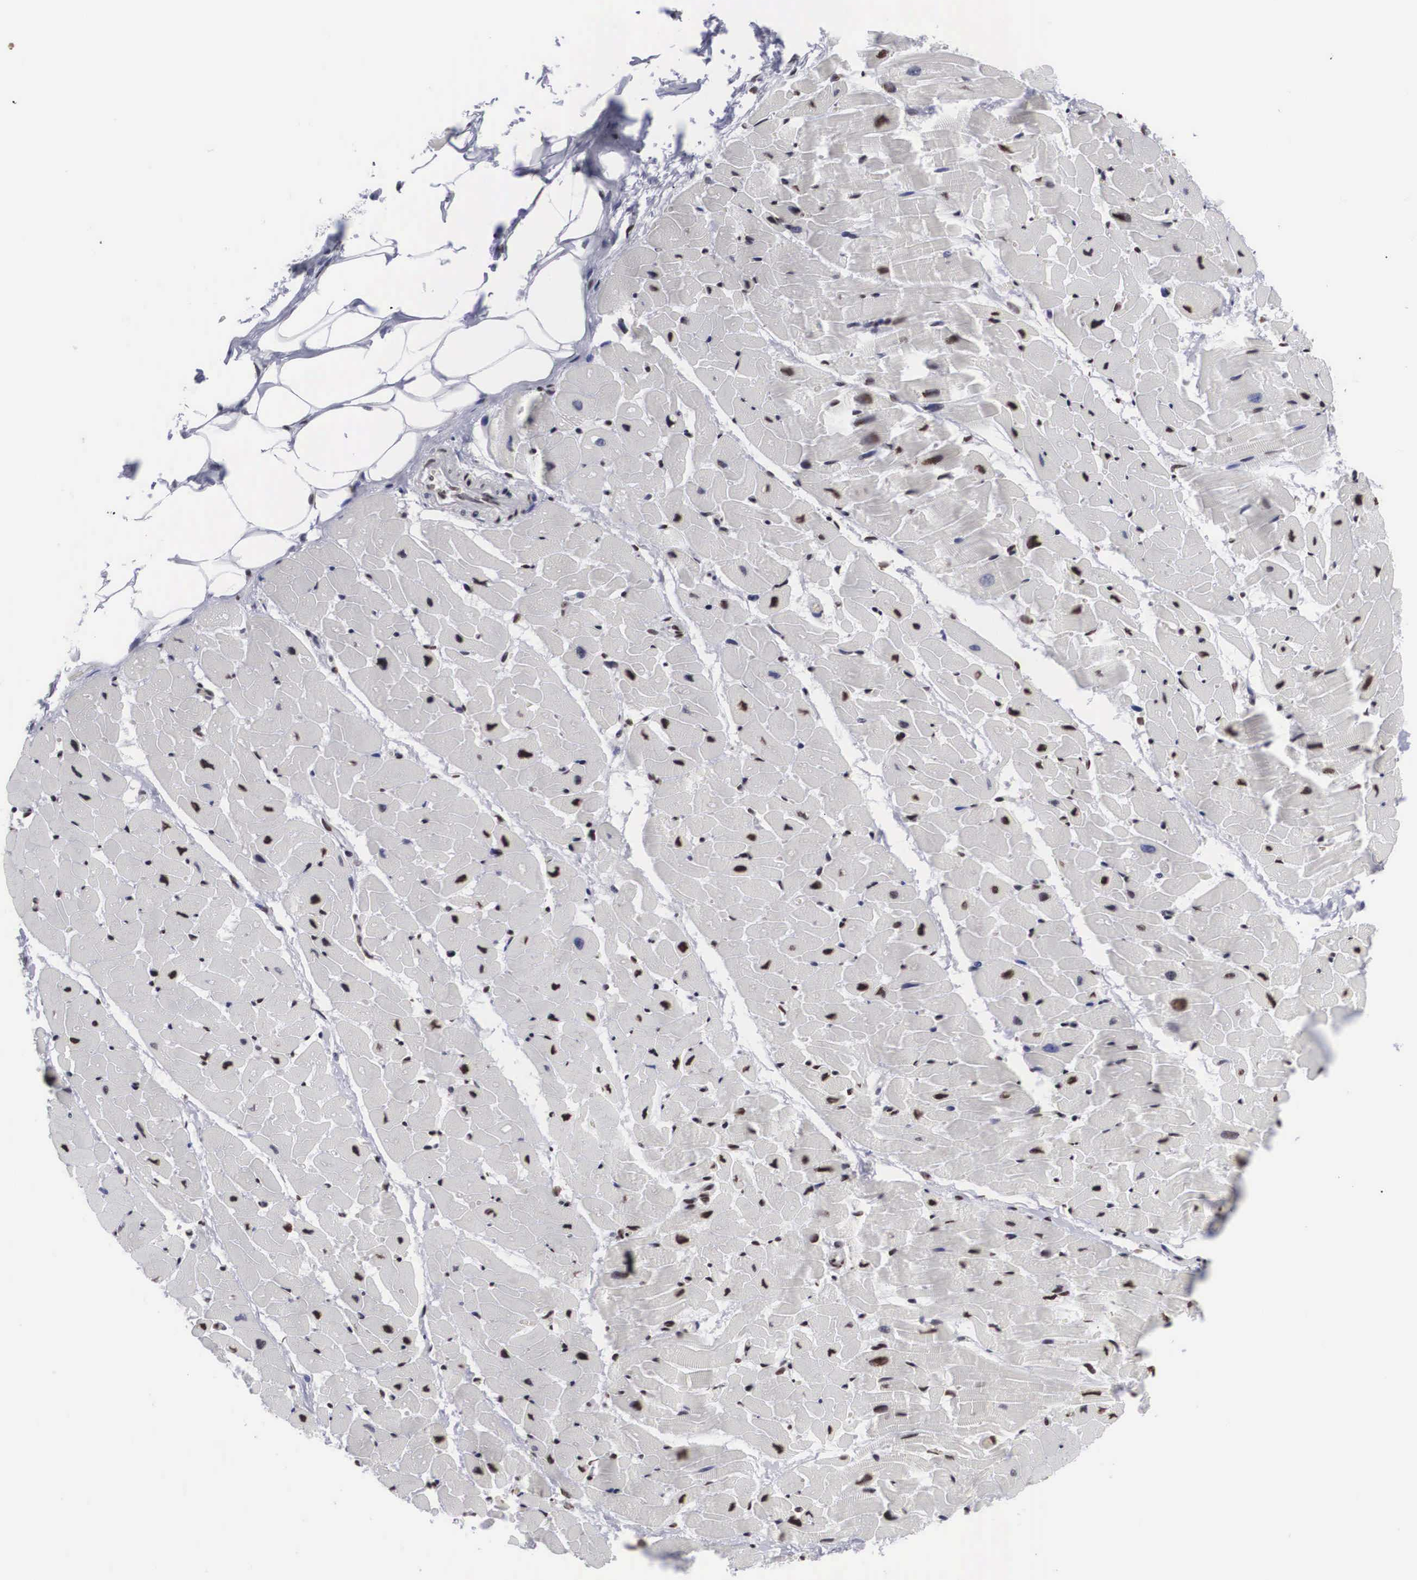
{"staining": {"intensity": "moderate", "quantity": "25%-75%", "location": "nuclear"}, "tissue": "heart muscle", "cell_type": "Cardiomyocytes", "image_type": "normal", "snomed": [{"axis": "morphology", "description": "Normal tissue, NOS"}, {"axis": "topography", "description": "Heart"}], "caption": "Benign heart muscle demonstrates moderate nuclear expression in approximately 25%-75% of cardiomyocytes, visualized by immunohistochemistry.", "gene": "ACIN1", "patient": {"sex": "female", "age": 19}}